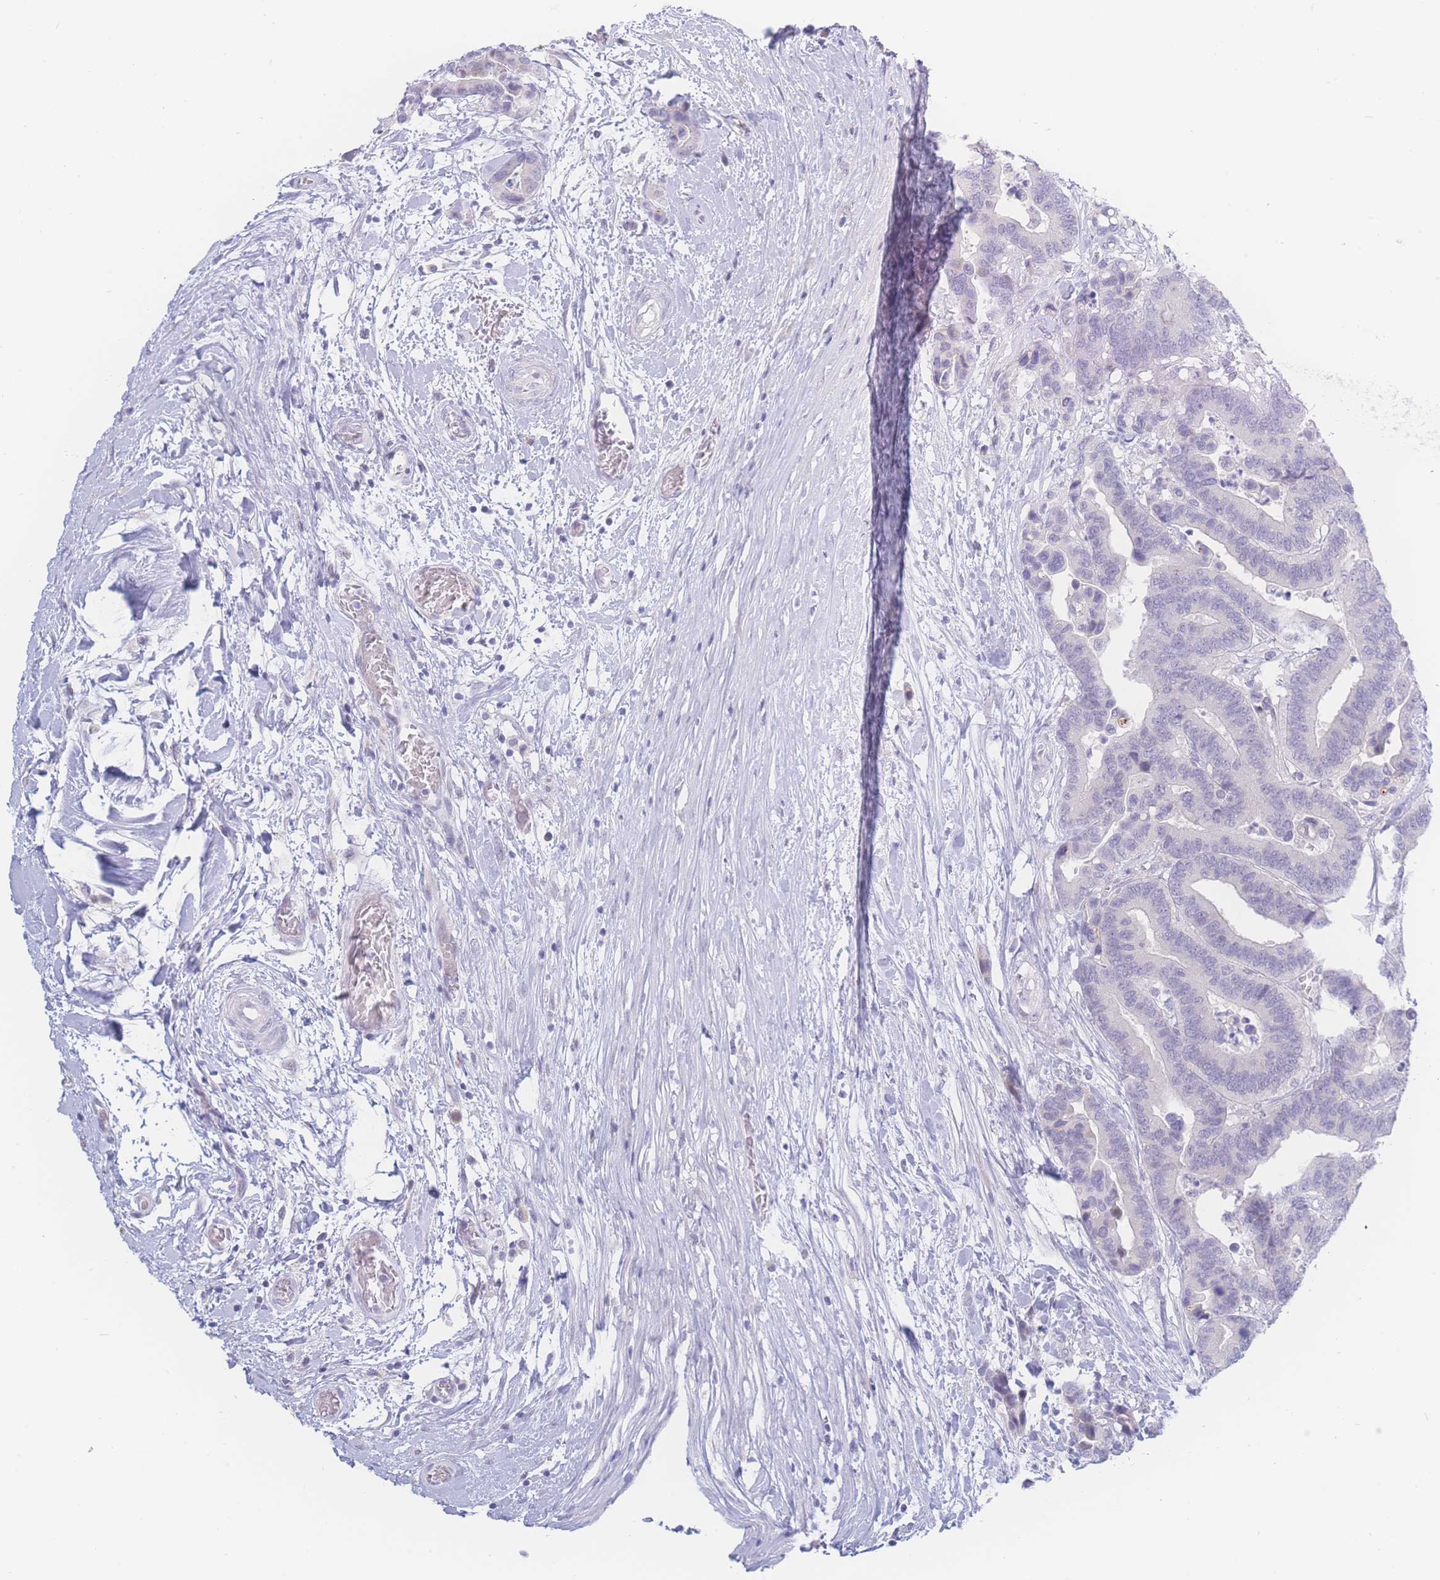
{"staining": {"intensity": "negative", "quantity": "none", "location": "none"}, "tissue": "colorectal cancer", "cell_type": "Tumor cells", "image_type": "cancer", "snomed": [{"axis": "morphology", "description": "Adenocarcinoma, NOS"}, {"axis": "topography", "description": "Colon"}], "caption": "Immunohistochemistry photomicrograph of human colorectal cancer stained for a protein (brown), which exhibits no expression in tumor cells. (Stains: DAB IHC with hematoxylin counter stain, Microscopy: brightfield microscopy at high magnification).", "gene": "PRSS22", "patient": {"sex": "male", "age": 82}}